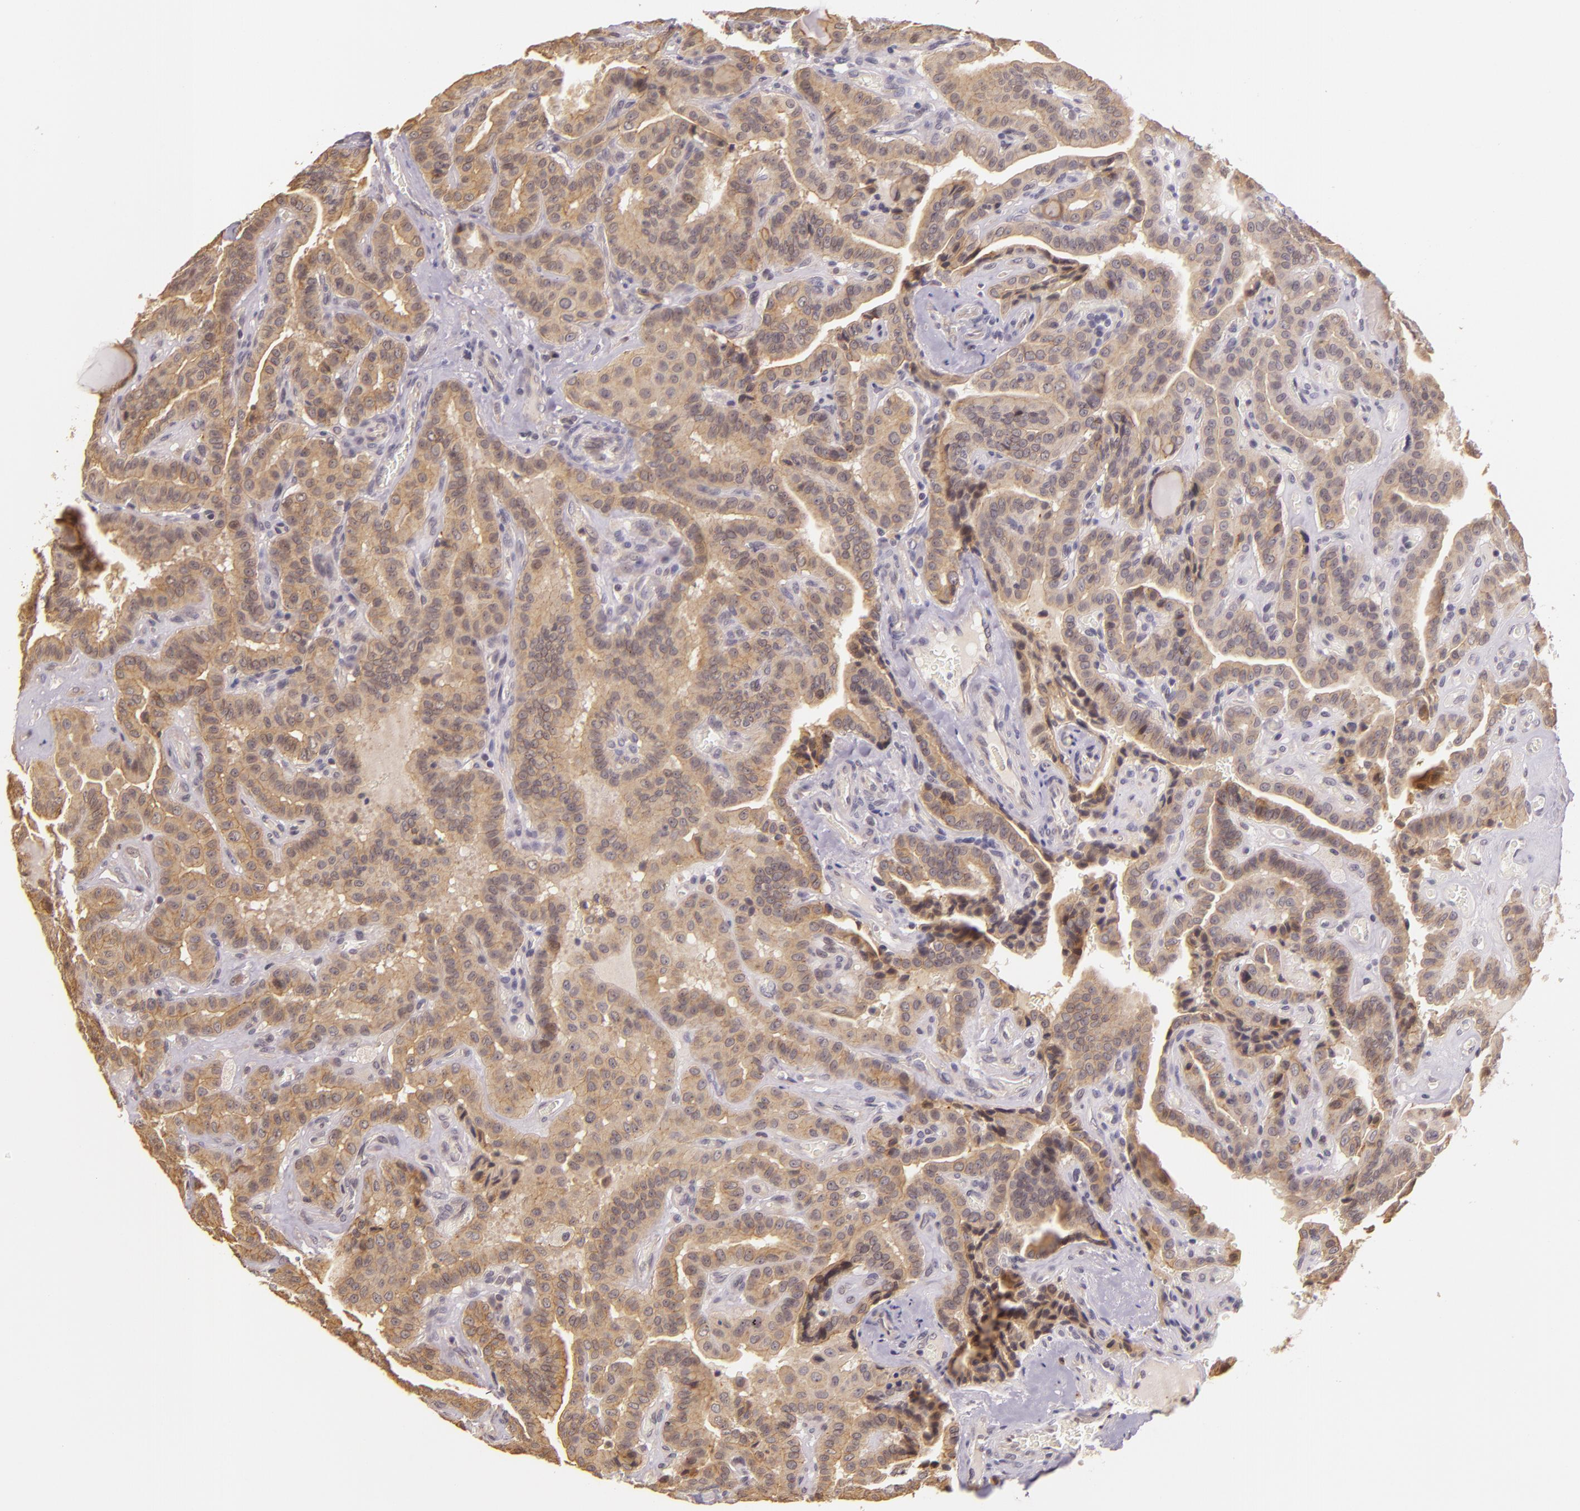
{"staining": {"intensity": "weak", "quantity": ">75%", "location": "cytoplasmic/membranous"}, "tissue": "thyroid cancer", "cell_type": "Tumor cells", "image_type": "cancer", "snomed": [{"axis": "morphology", "description": "Papillary adenocarcinoma, NOS"}, {"axis": "topography", "description": "Thyroid gland"}], "caption": "DAB (3,3'-diaminobenzidine) immunohistochemical staining of papillary adenocarcinoma (thyroid) shows weak cytoplasmic/membranous protein staining in approximately >75% of tumor cells.", "gene": "ARMH4", "patient": {"sex": "male", "age": 87}}